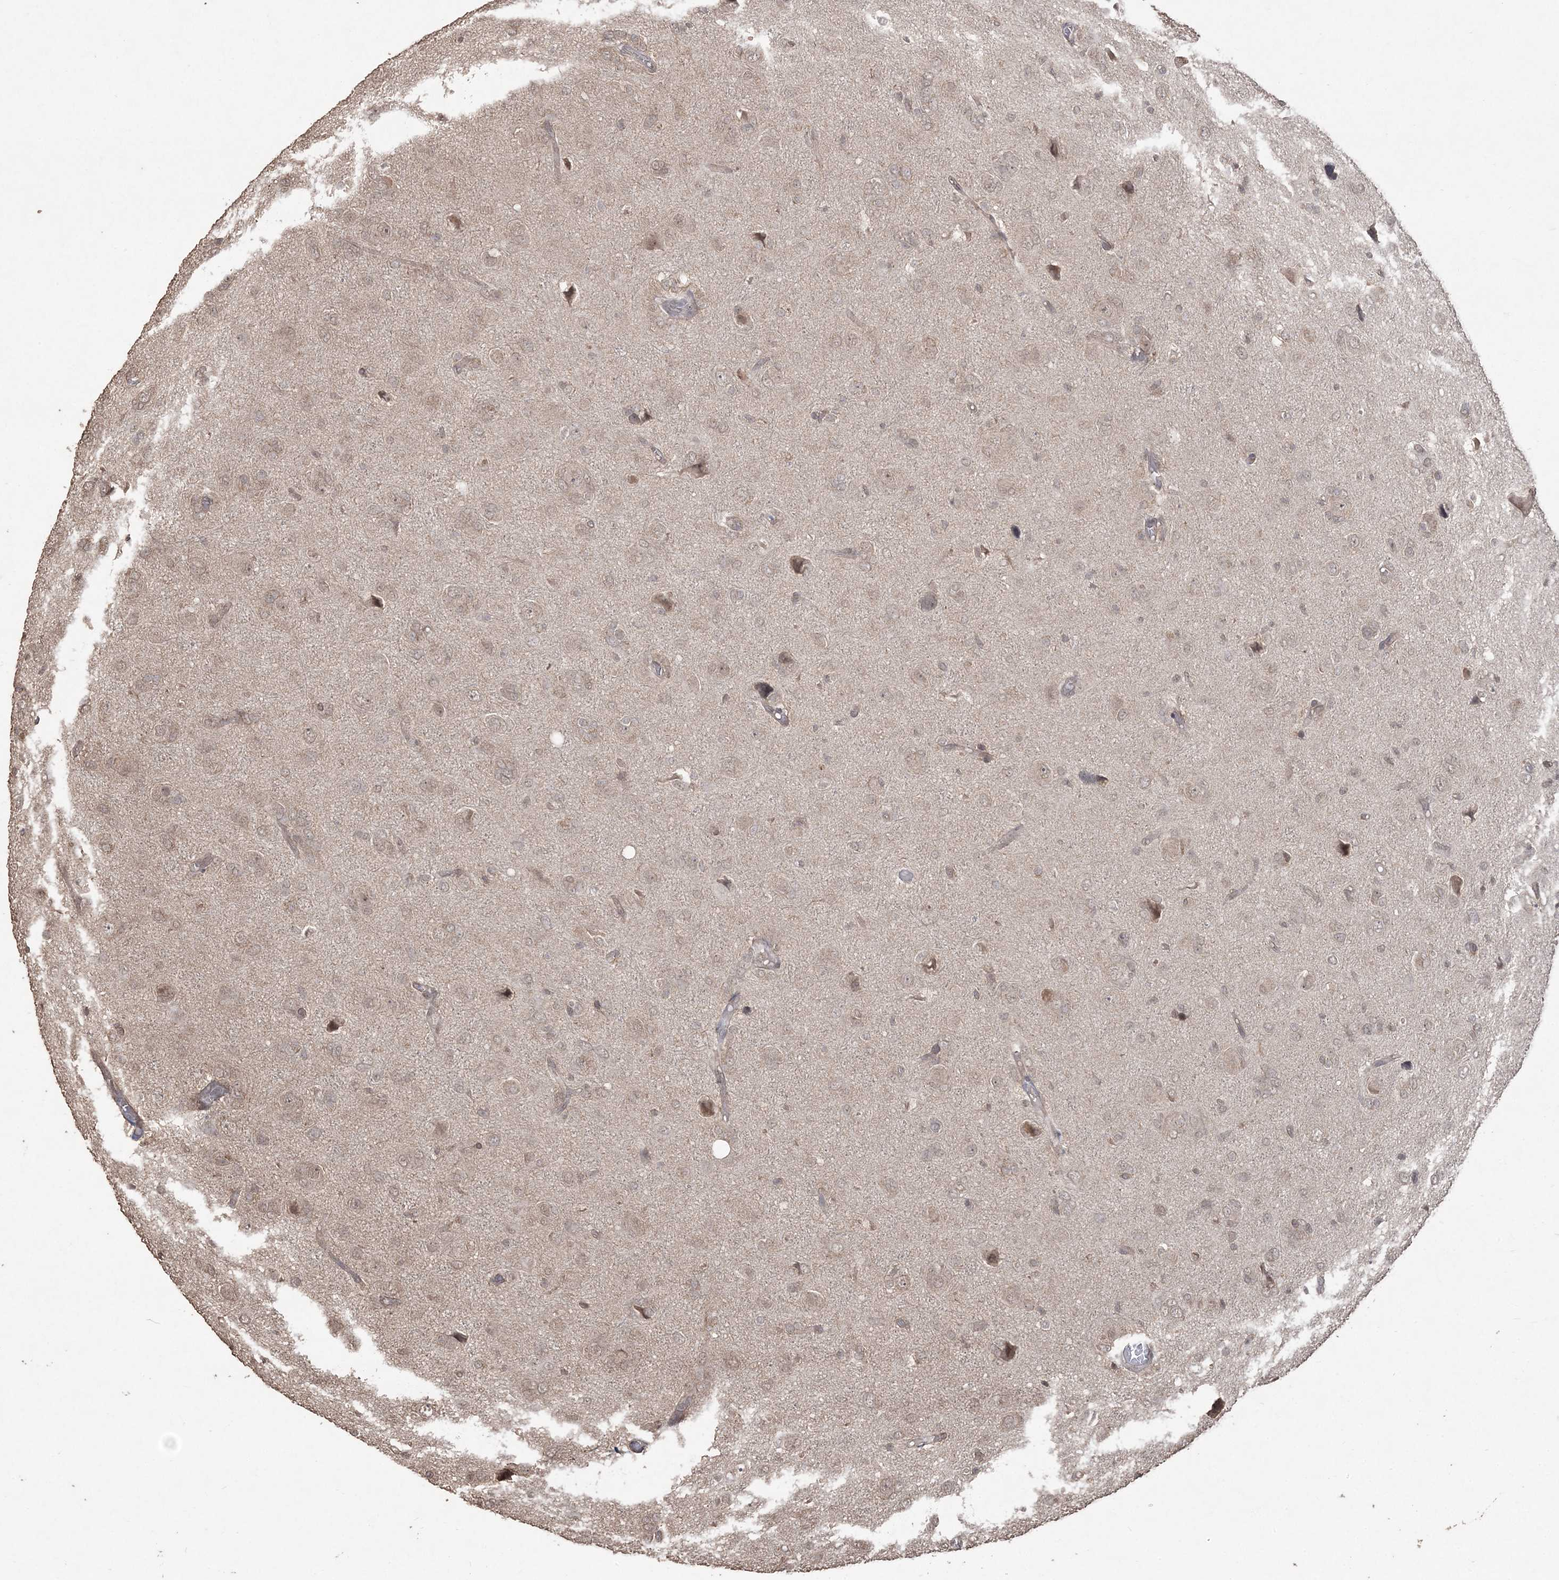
{"staining": {"intensity": "weak", "quantity": "<25%", "location": "nuclear"}, "tissue": "glioma", "cell_type": "Tumor cells", "image_type": "cancer", "snomed": [{"axis": "morphology", "description": "Glioma, malignant, High grade"}, {"axis": "topography", "description": "Brain"}], "caption": "A high-resolution photomicrograph shows IHC staining of high-grade glioma (malignant), which displays no significant positivity in tumor cells.", "gene": "EHHADH", "patient": {"sex": "female", "age": 59}}